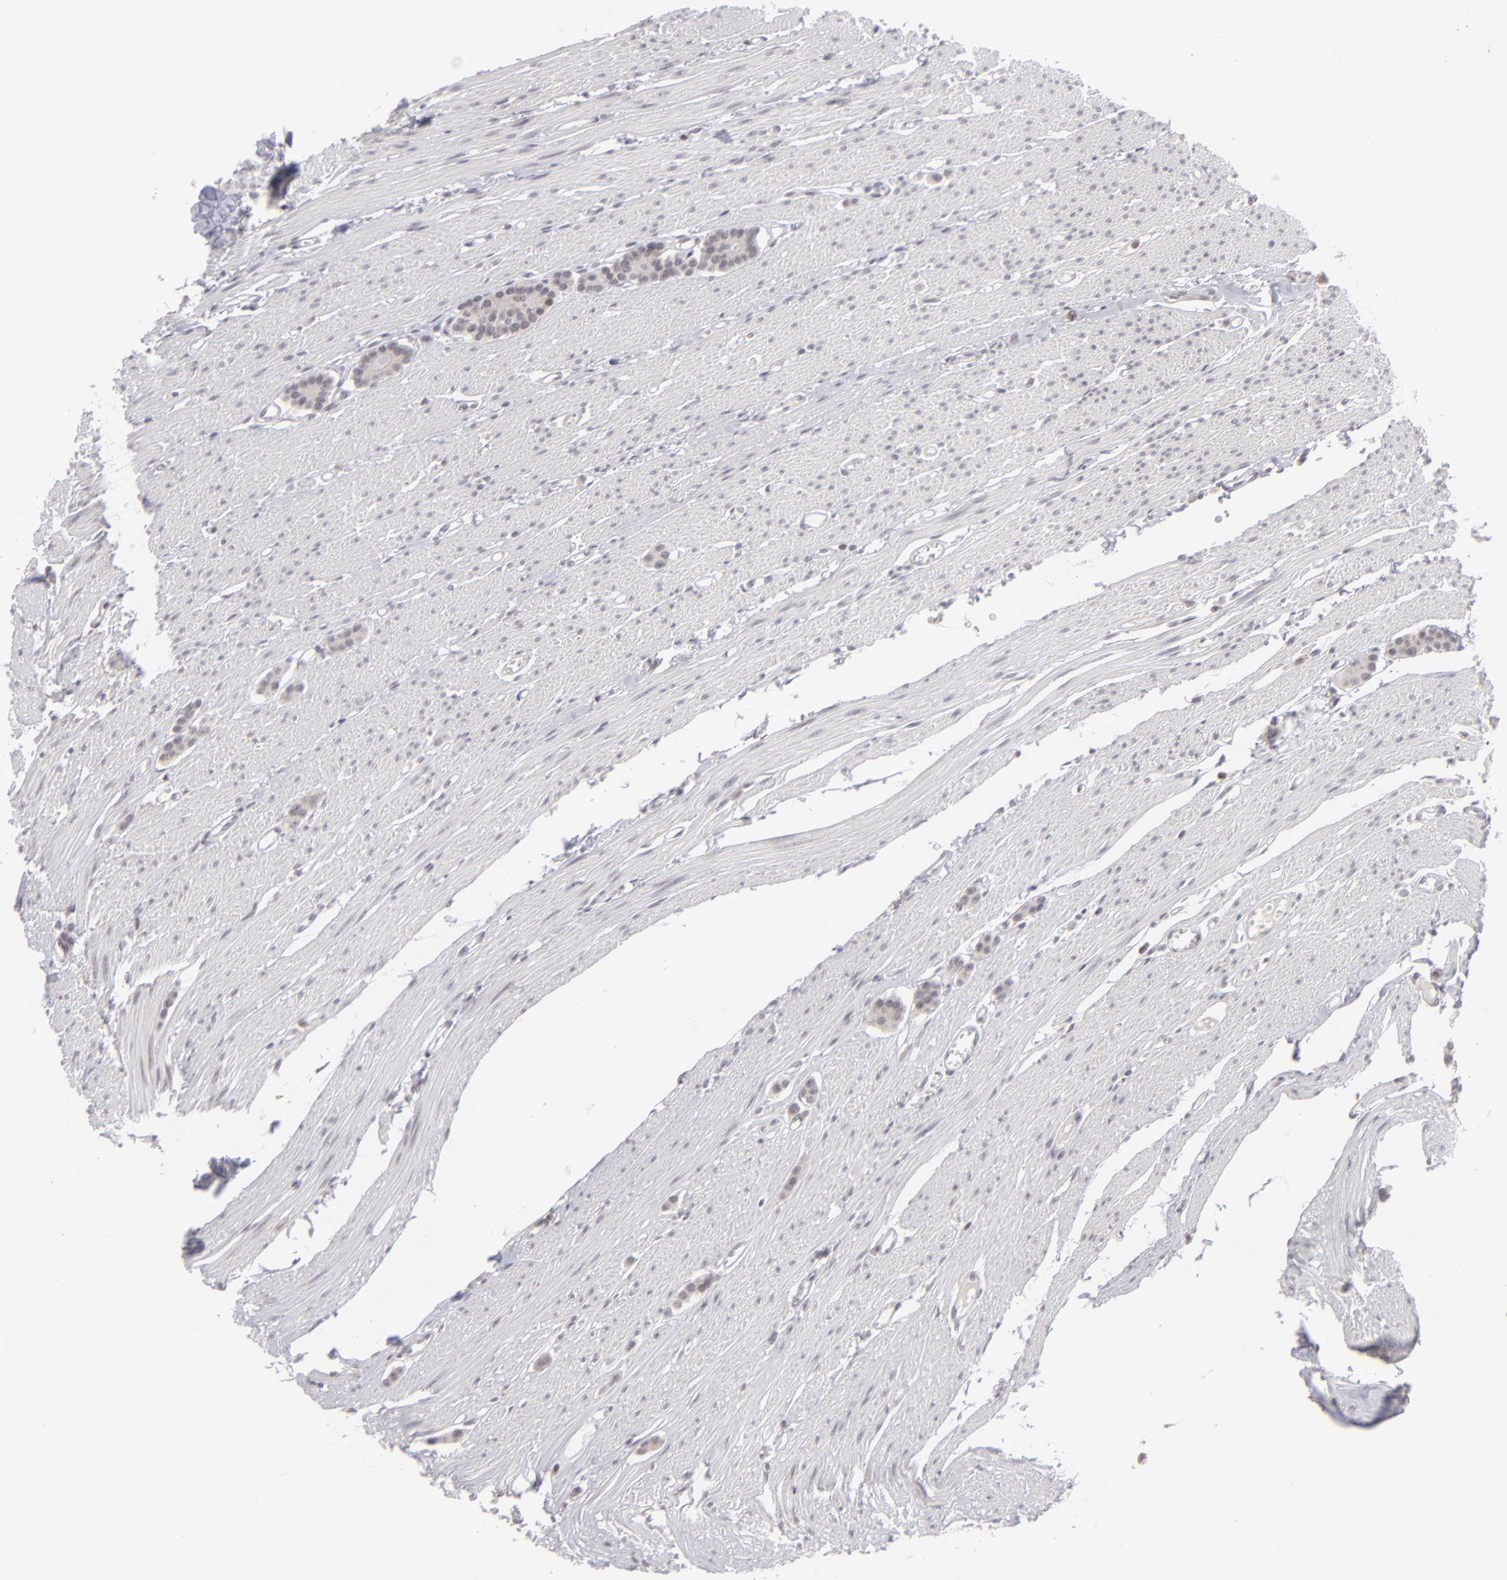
{"staining": {"intensity": "negative", "quantity": "none", "location": "none"}, "tissue": "carcinoid", "cell_type": "Tumor cells", "image_type": "cancer", "snomed": [{"axis": "morphology", "description": "Carcinoid, malignant, NOS"}, {"axis": "topography", "description": "Small intestine"}], "caption": "High magnification brightfield microscopy of carcinoid stained with DAB (brown) and counterstained with hematoxylin (blue): tumor cells show no significant positivity. (DAB (3,3'-diaminobenzidine) immunohistochemistry (IHC) visualized using brightfield microscopy, high magnification).", "gene": "CLDN2", "patient": {"sex": "male", "age": 60}}